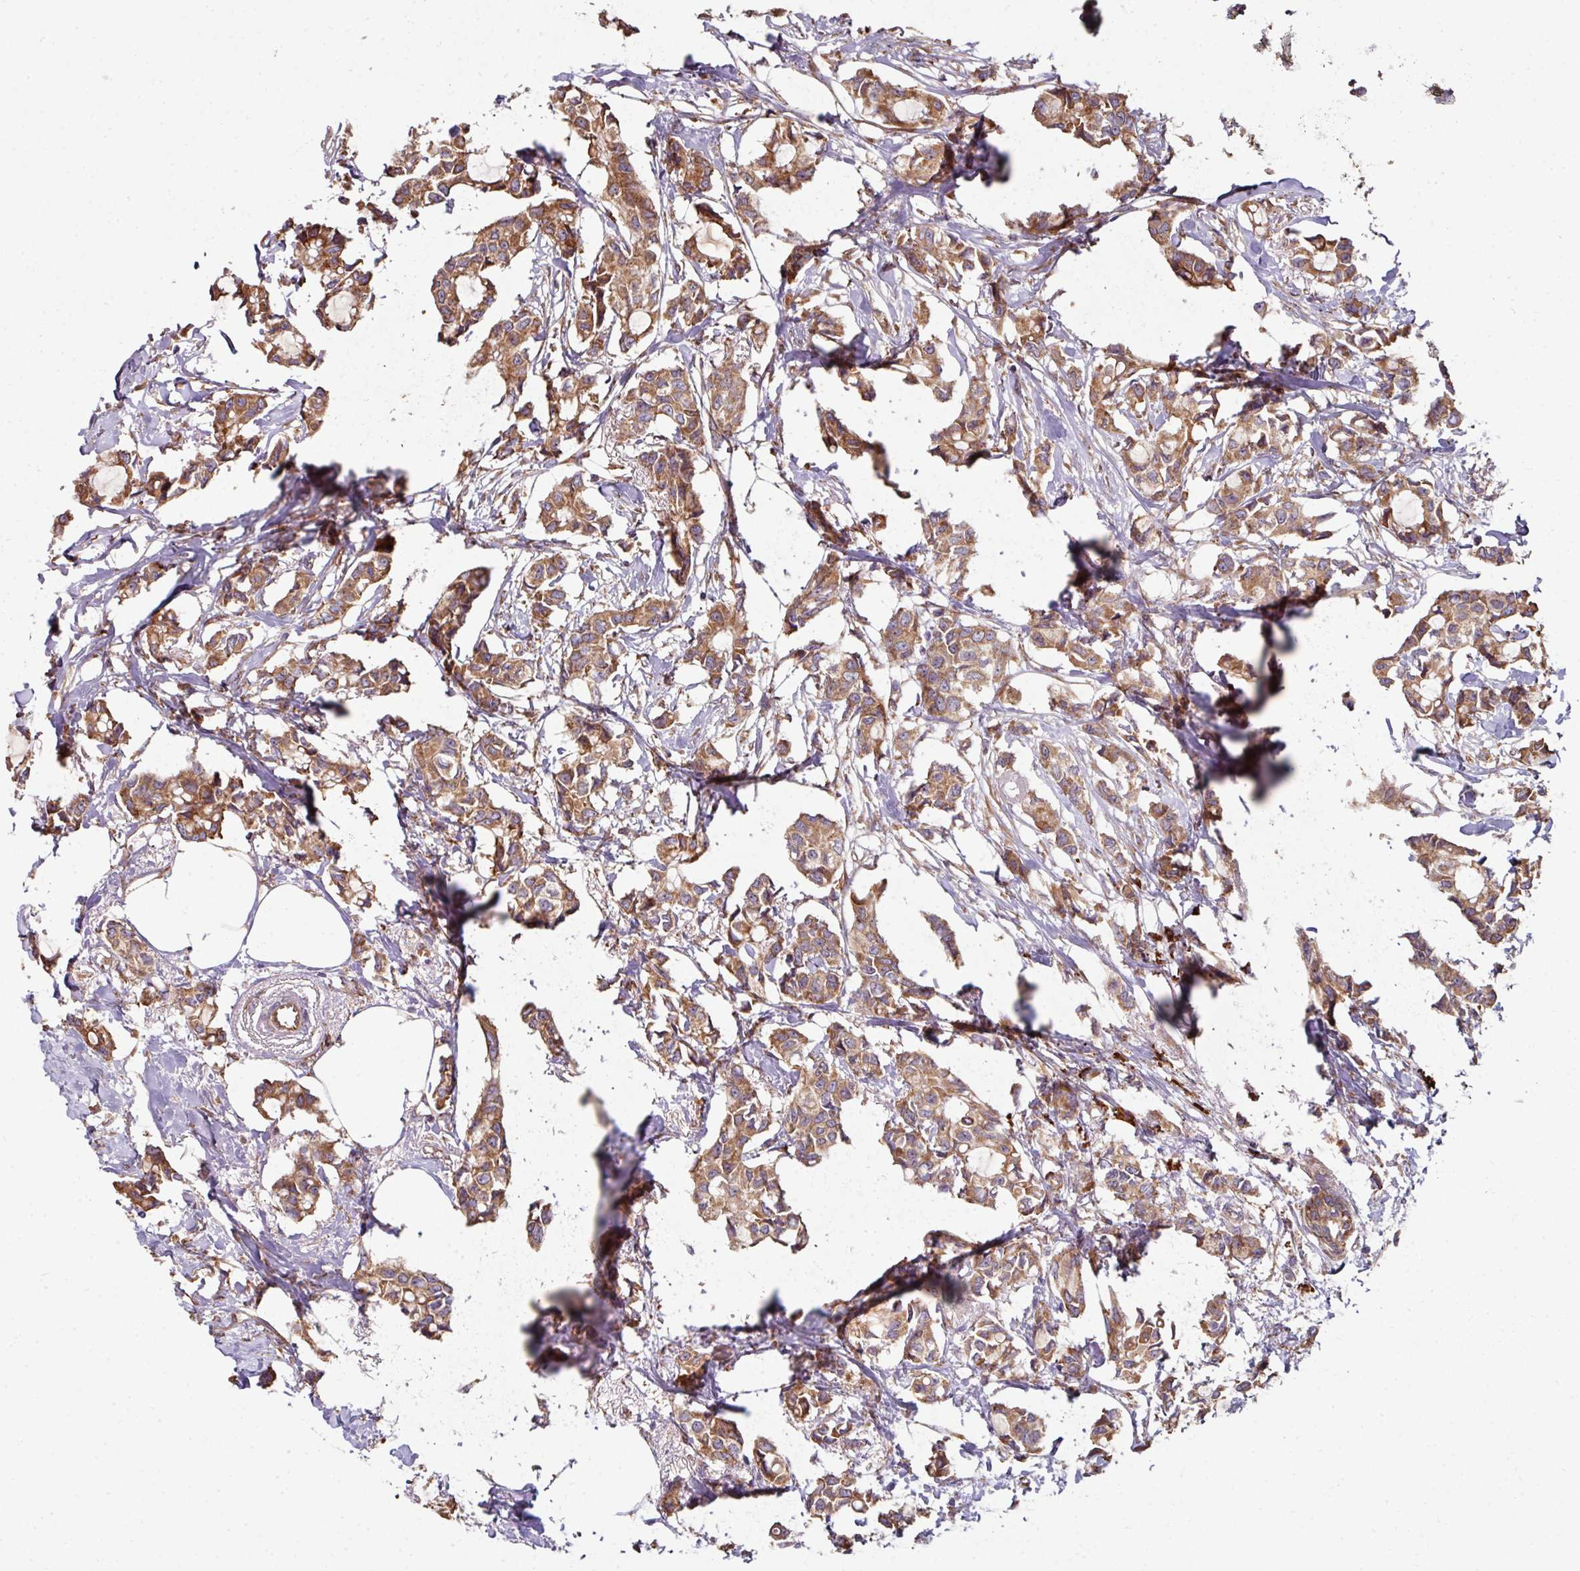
{"staining": {"intensity": "moderate", "quantity": ">75%", "location": "cytoplasmic/membranous"}, "tissue": "breast cancer", "cell_type": "Tumor cells", "image_type": "cancer", "snomed": [{"axis": "morphology", "description": "Duct carcinoma"}, {"axis": "topography", "description": "Breast"}], "caption": "The immunohistochemical stain labels moderate cytoplasmic/membranous staining in tumor cells of invasive ductal carcinoma (breast) tissue. (DAB (3,3'-diaminobenzidine) = brown stain, brightfield microscopy at high magnification).", "gene": "FAT4", "patient": {"sex": "female", "age": 73}}